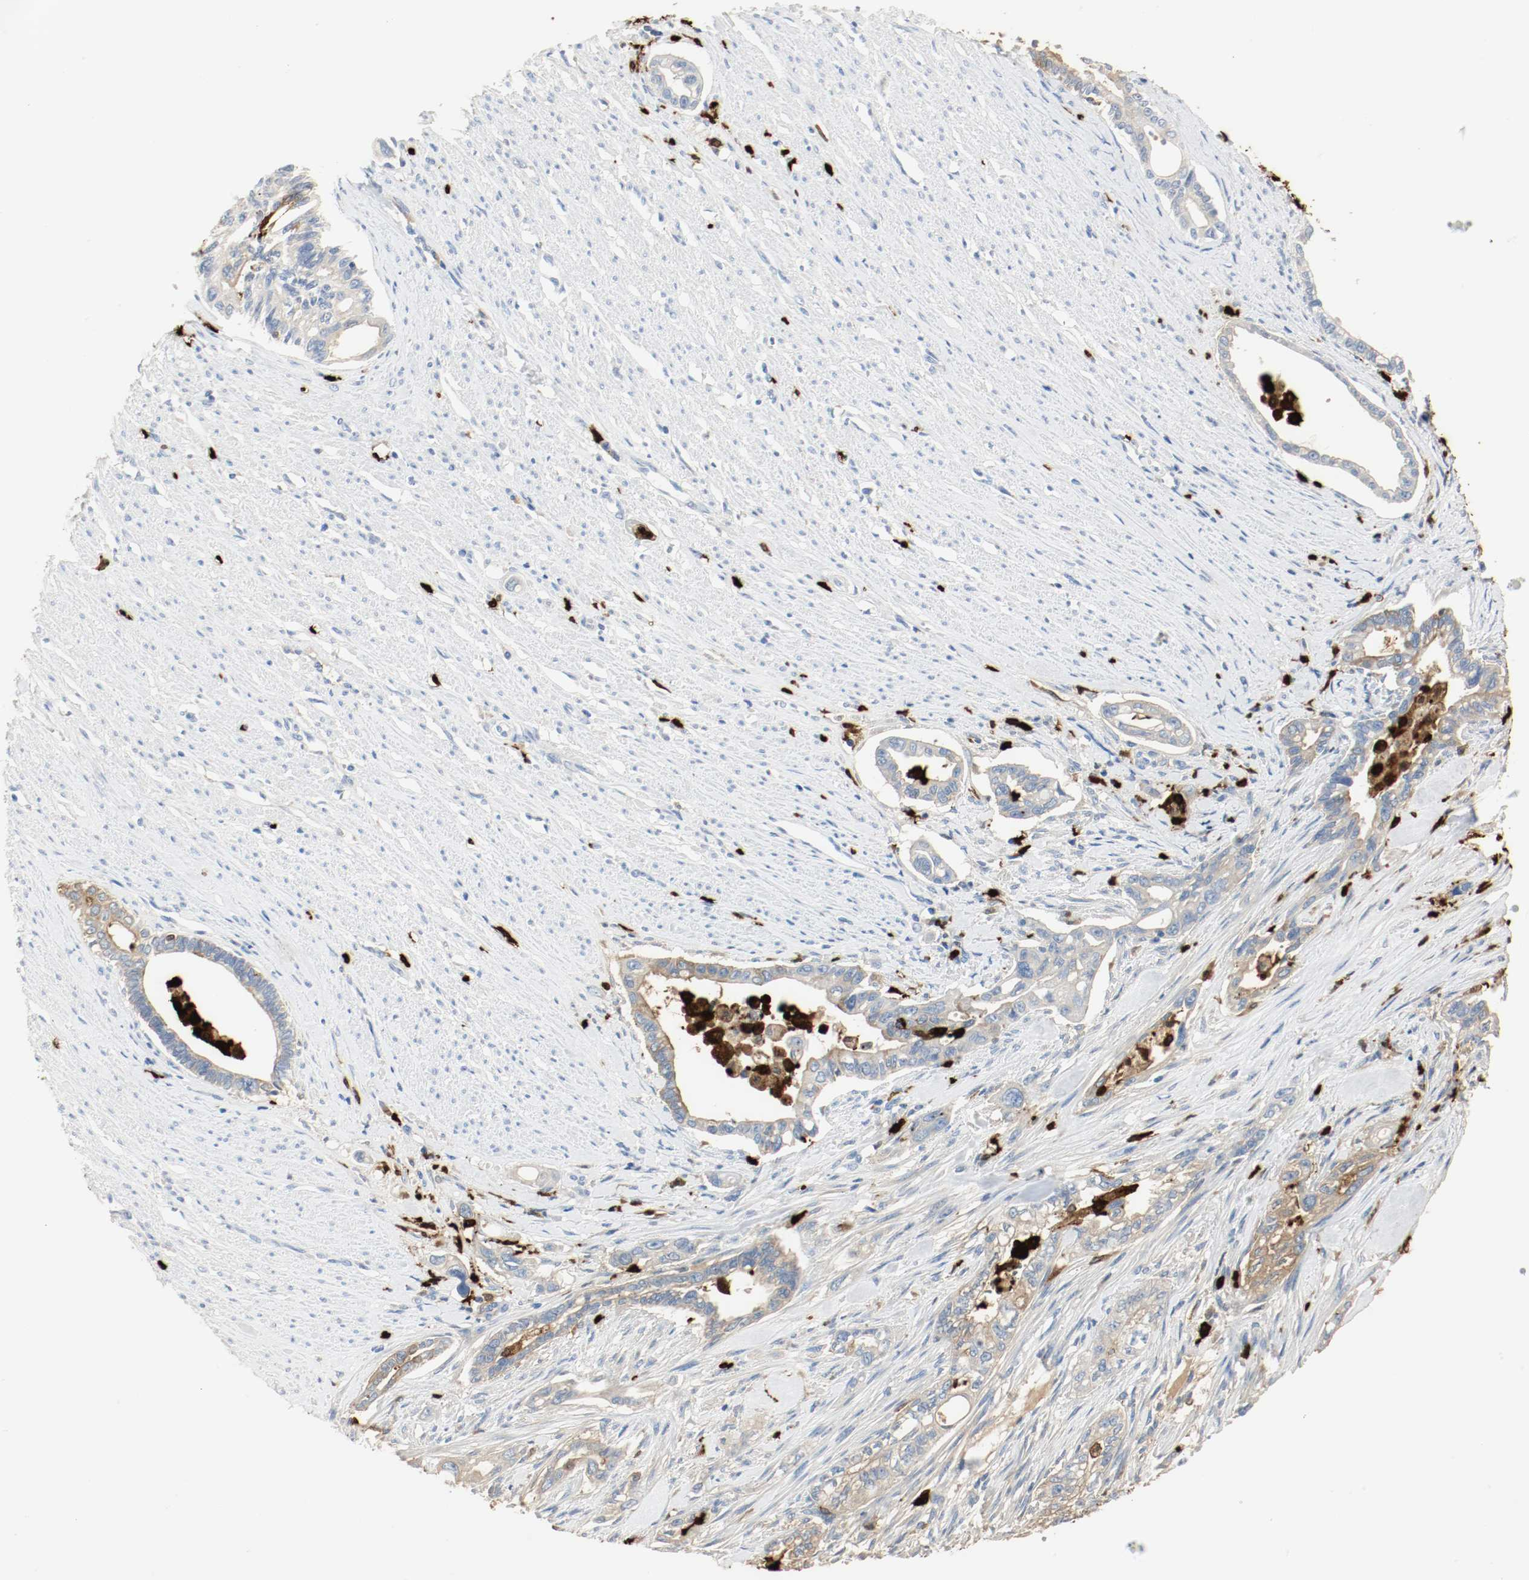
{"staining": {"intensity": "weak", "quantity": "<25%", "location": "cytoplasmic/membranous"}, "tissue": "pancreatic cancer", "cell_type": "Tumor cells", "image_type": "cancer", "snomed": [{"axis": "morphology", "description": "Normal tissue, NOS"}, {"axis": "topography", "description": "Pancreas"}], "caption": "IHC photomicrograph of pancreatic cancer stained for a protein (brown), which shows no expression in tumor cells.", "gene": "S100A9", "patient": {"sex": "male", "age": 42}}